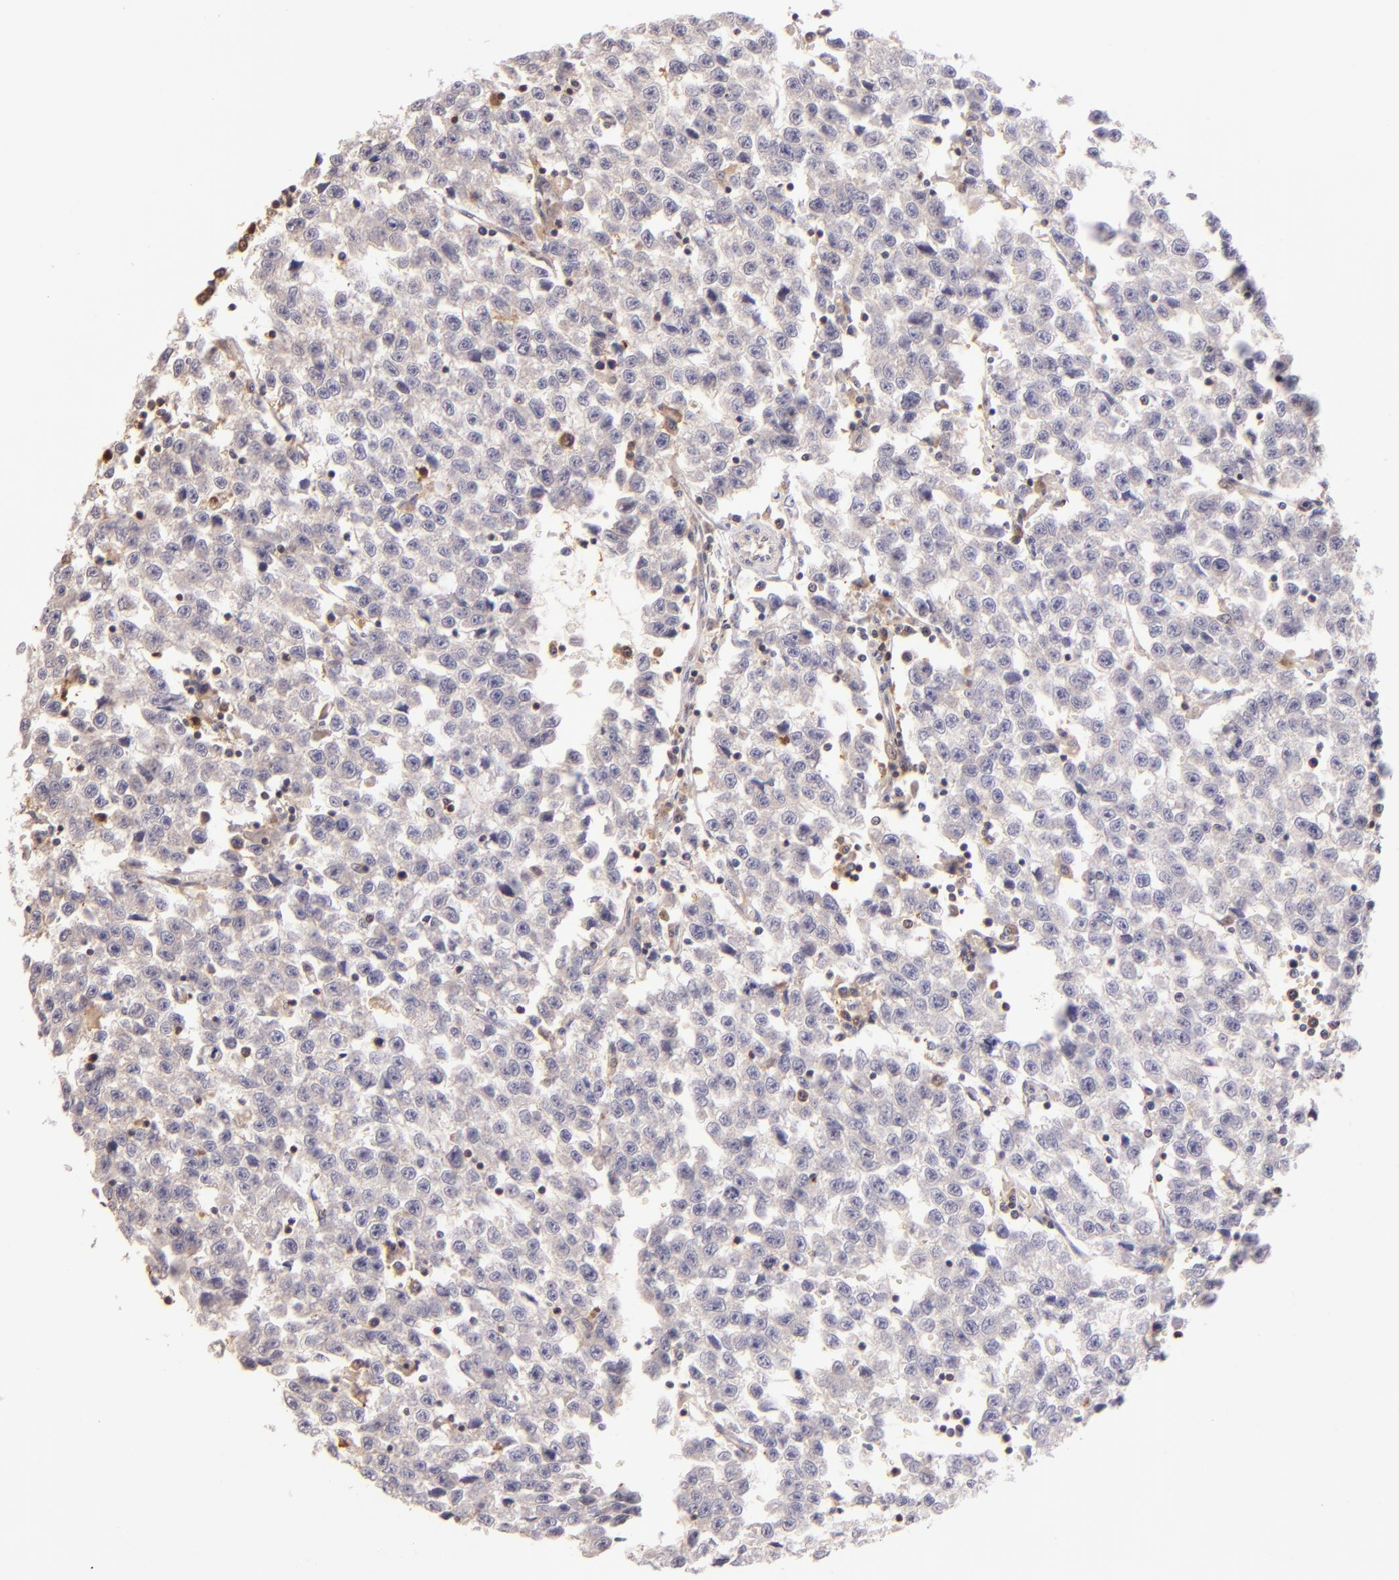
{"staining": {"intensity": "negative", "quantity": "none", "location": "none"}, "tissue": "testis cancer", "cell_type": "Tumor cells", "image_type": "cancer", "snomed": [{"axis": "morphology", "description": "Seminoma, NOS"}, {"axis": "topography", "description": "Testis"}], "caption": "This is an immunohistochemistry micrograph of human seminoma (testis). There is no positivity in tumor cells.", "gene": "BTK", "patient": {"sex": "male", "age": 35}}